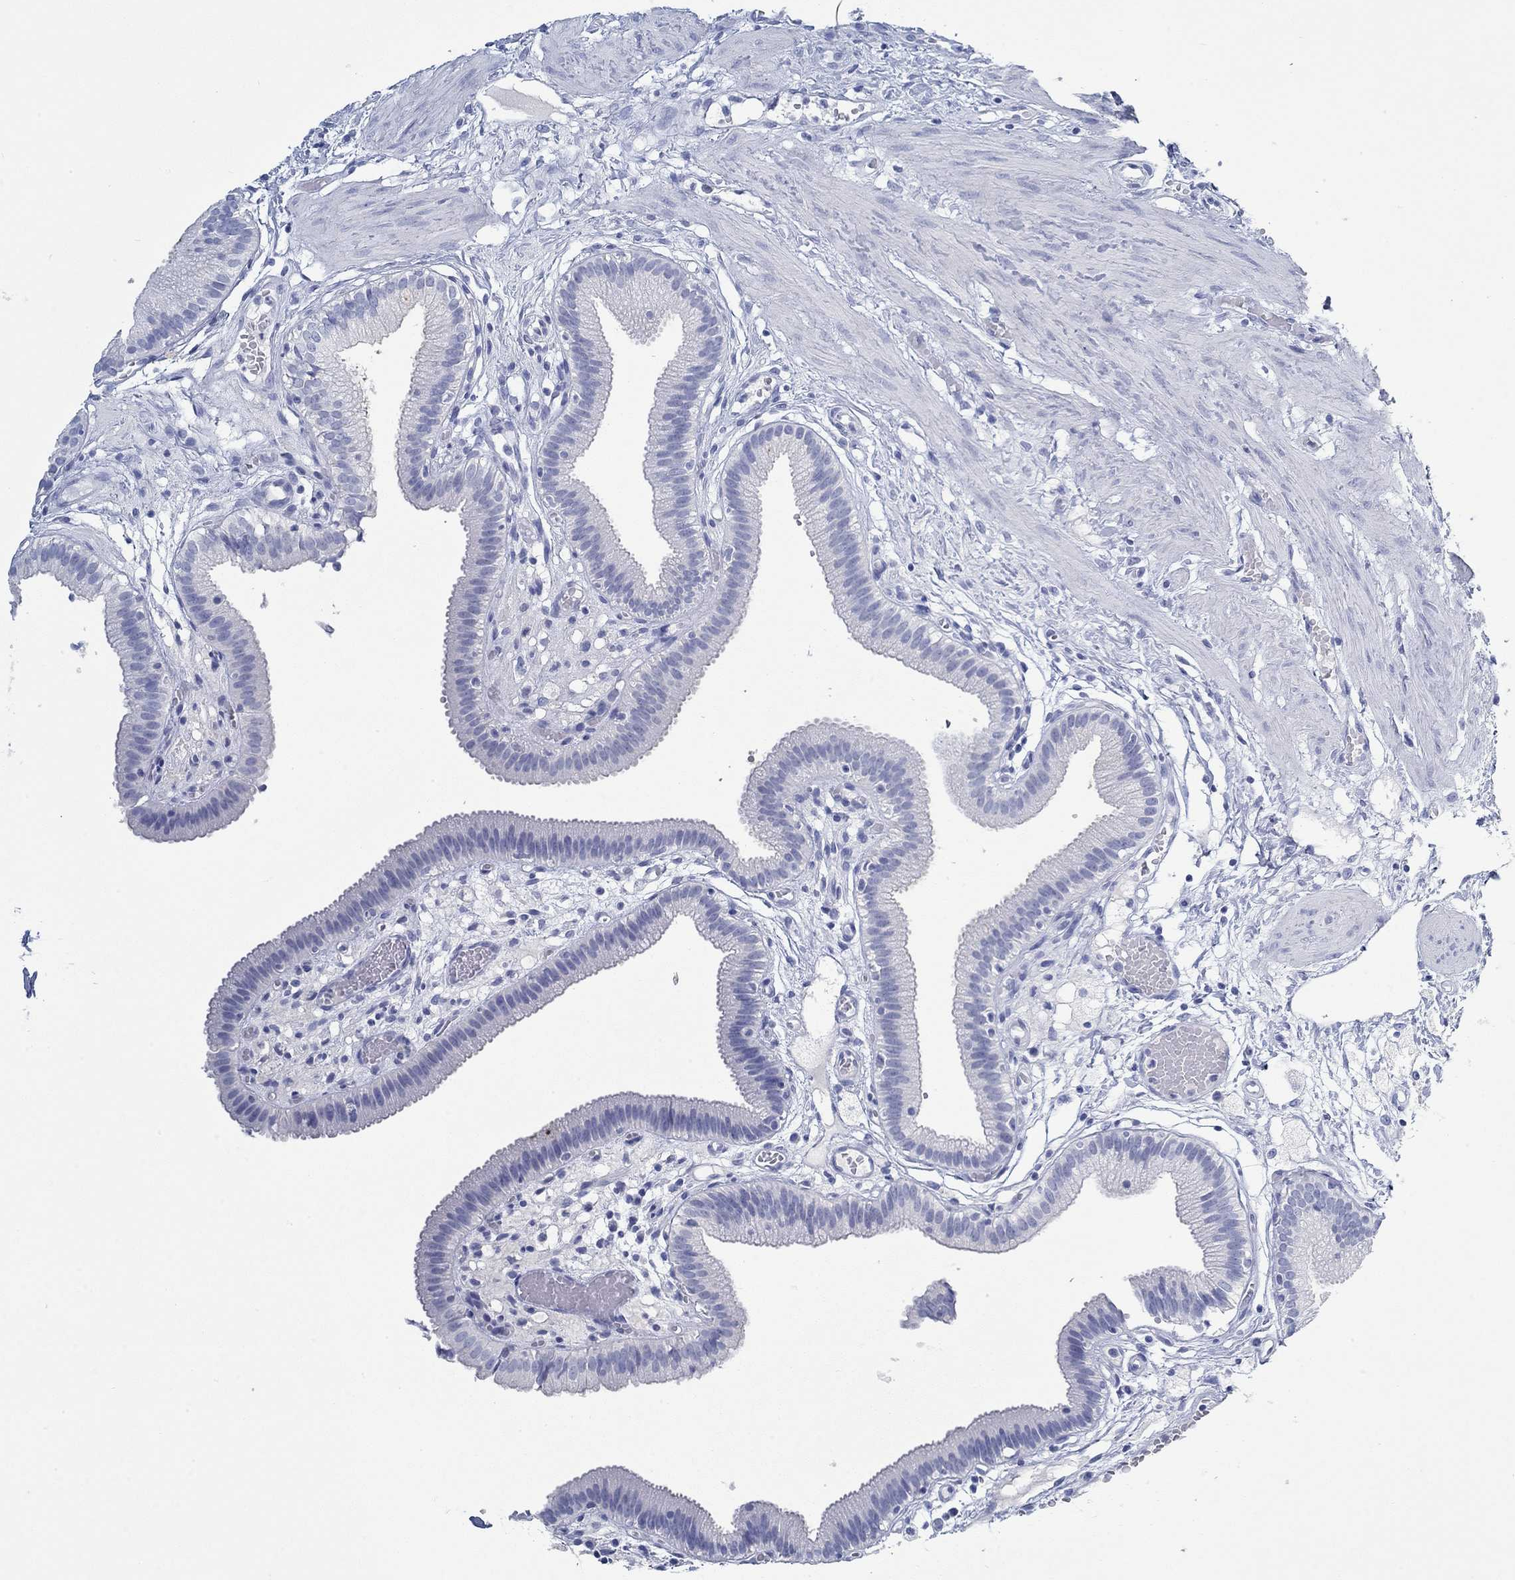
{"staining": {"intensity": "negative", "quantity": "none", "location": "none"}, "tissue": "gallbladder", "cell_type": "Glandular cells", "image_type": "normal", "snomed": [{"axis": "morphology", "description": "Normal tissue, NOS"}, {"axis": "topography", "description": "Gallbladder"}], "caption": "An IHC histopathology image of unremarkable gallbladder is shown. There is no staining in glandular cells of gallbladder.", "gene": "PAX9", "patient": {"sex": "female", "age": 24}}